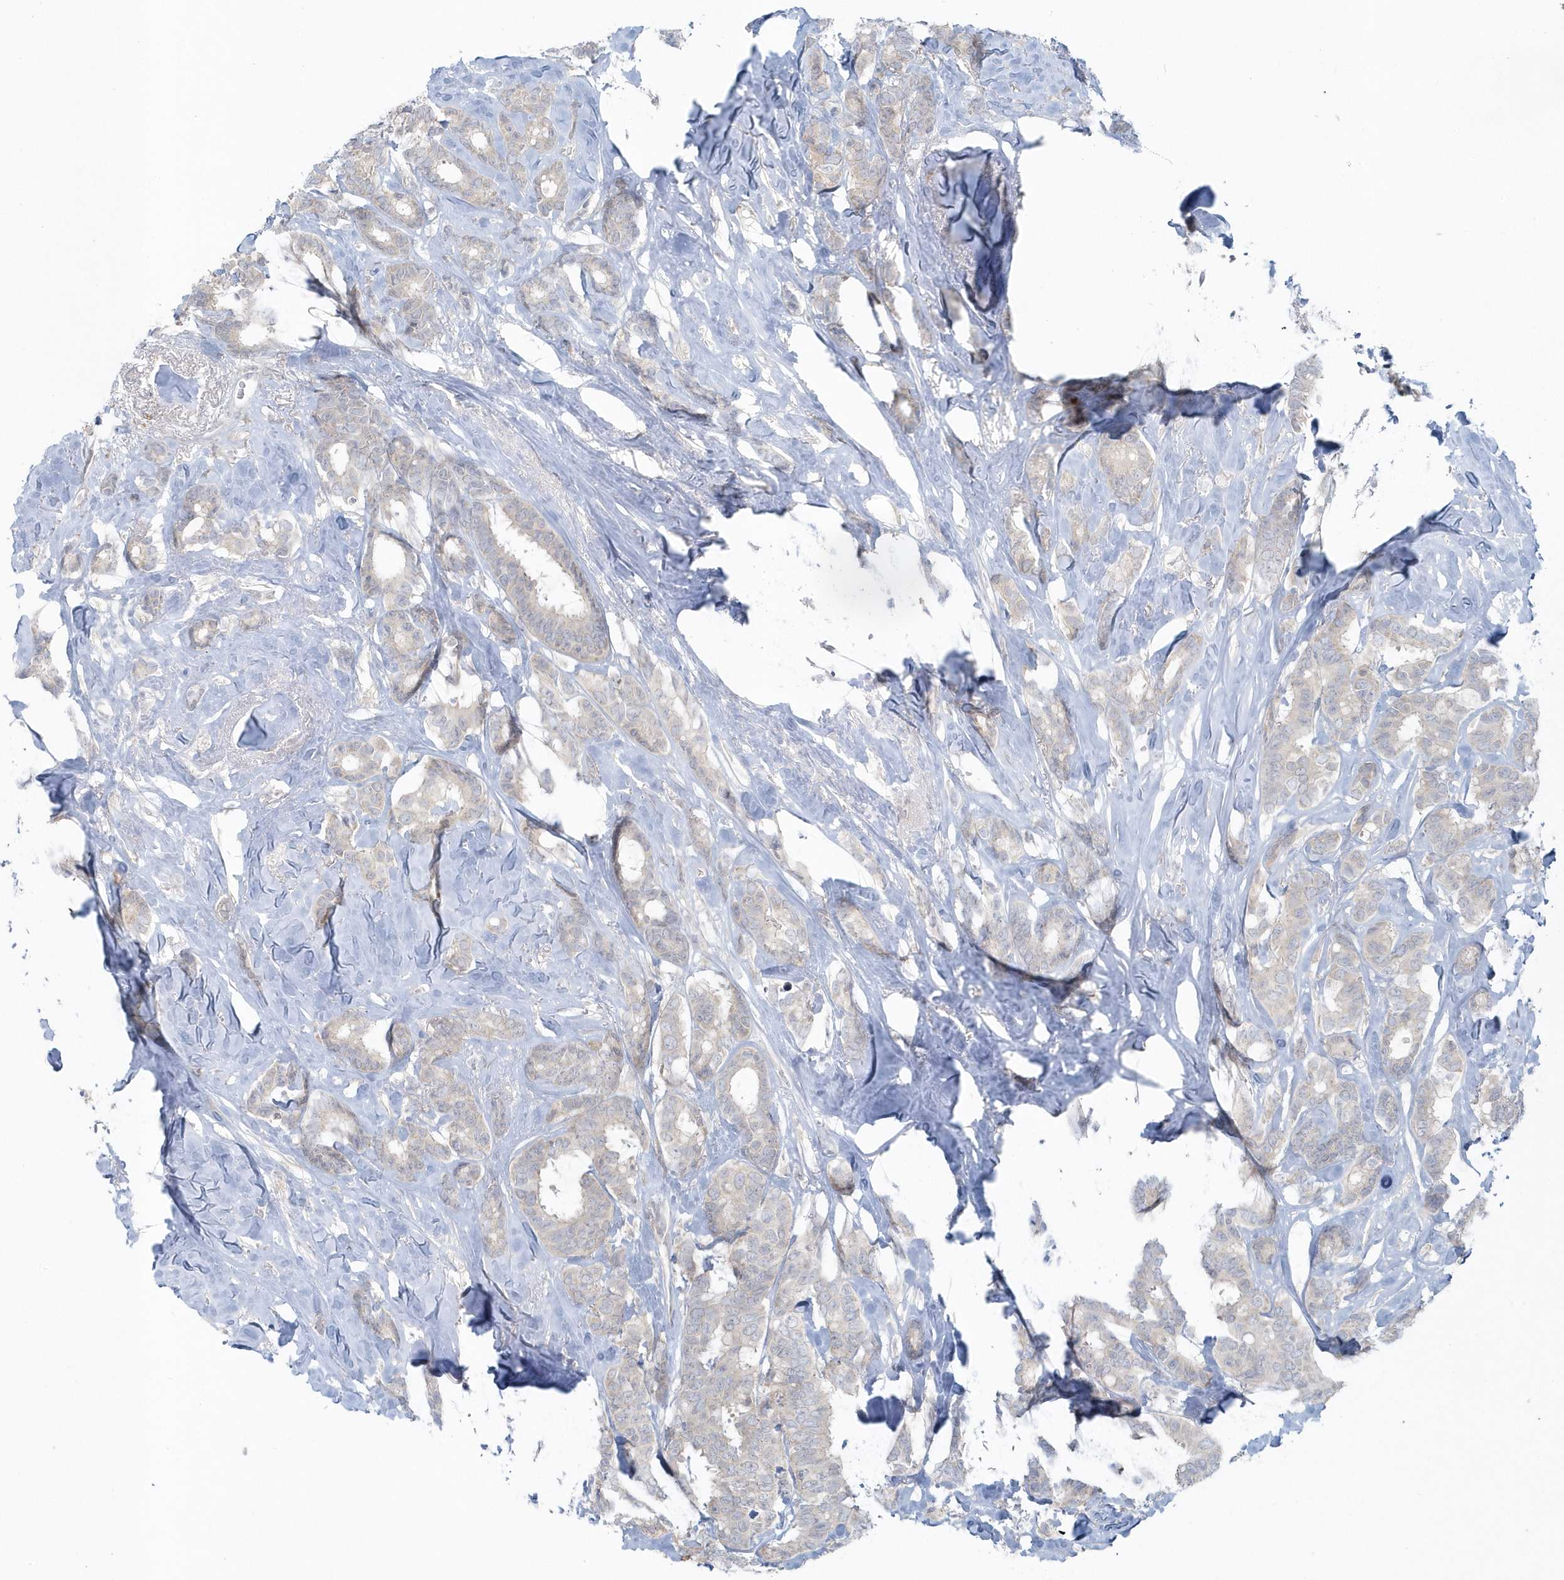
{"staining": {"intensity": "negative", "quantity": "none", "location": "none"}, "tissue": "breast cancer", "cell_type": "Tumor cells", "image_type": "cancer", "snomed": [{"axis": "morphology", "description": "Duct carcinoma"}, {"axis": "topography", "description": "Breast"}], "caption": "Breast intraductal carcinoma was stained to show a protein in brown. There is no significant expression in tumor cells. (Immunohistochemistry (ihc), brightfield microscopy, high magnification).", "gene": "BLTP3A", "patient": {"sex": "female", "age": 87}}